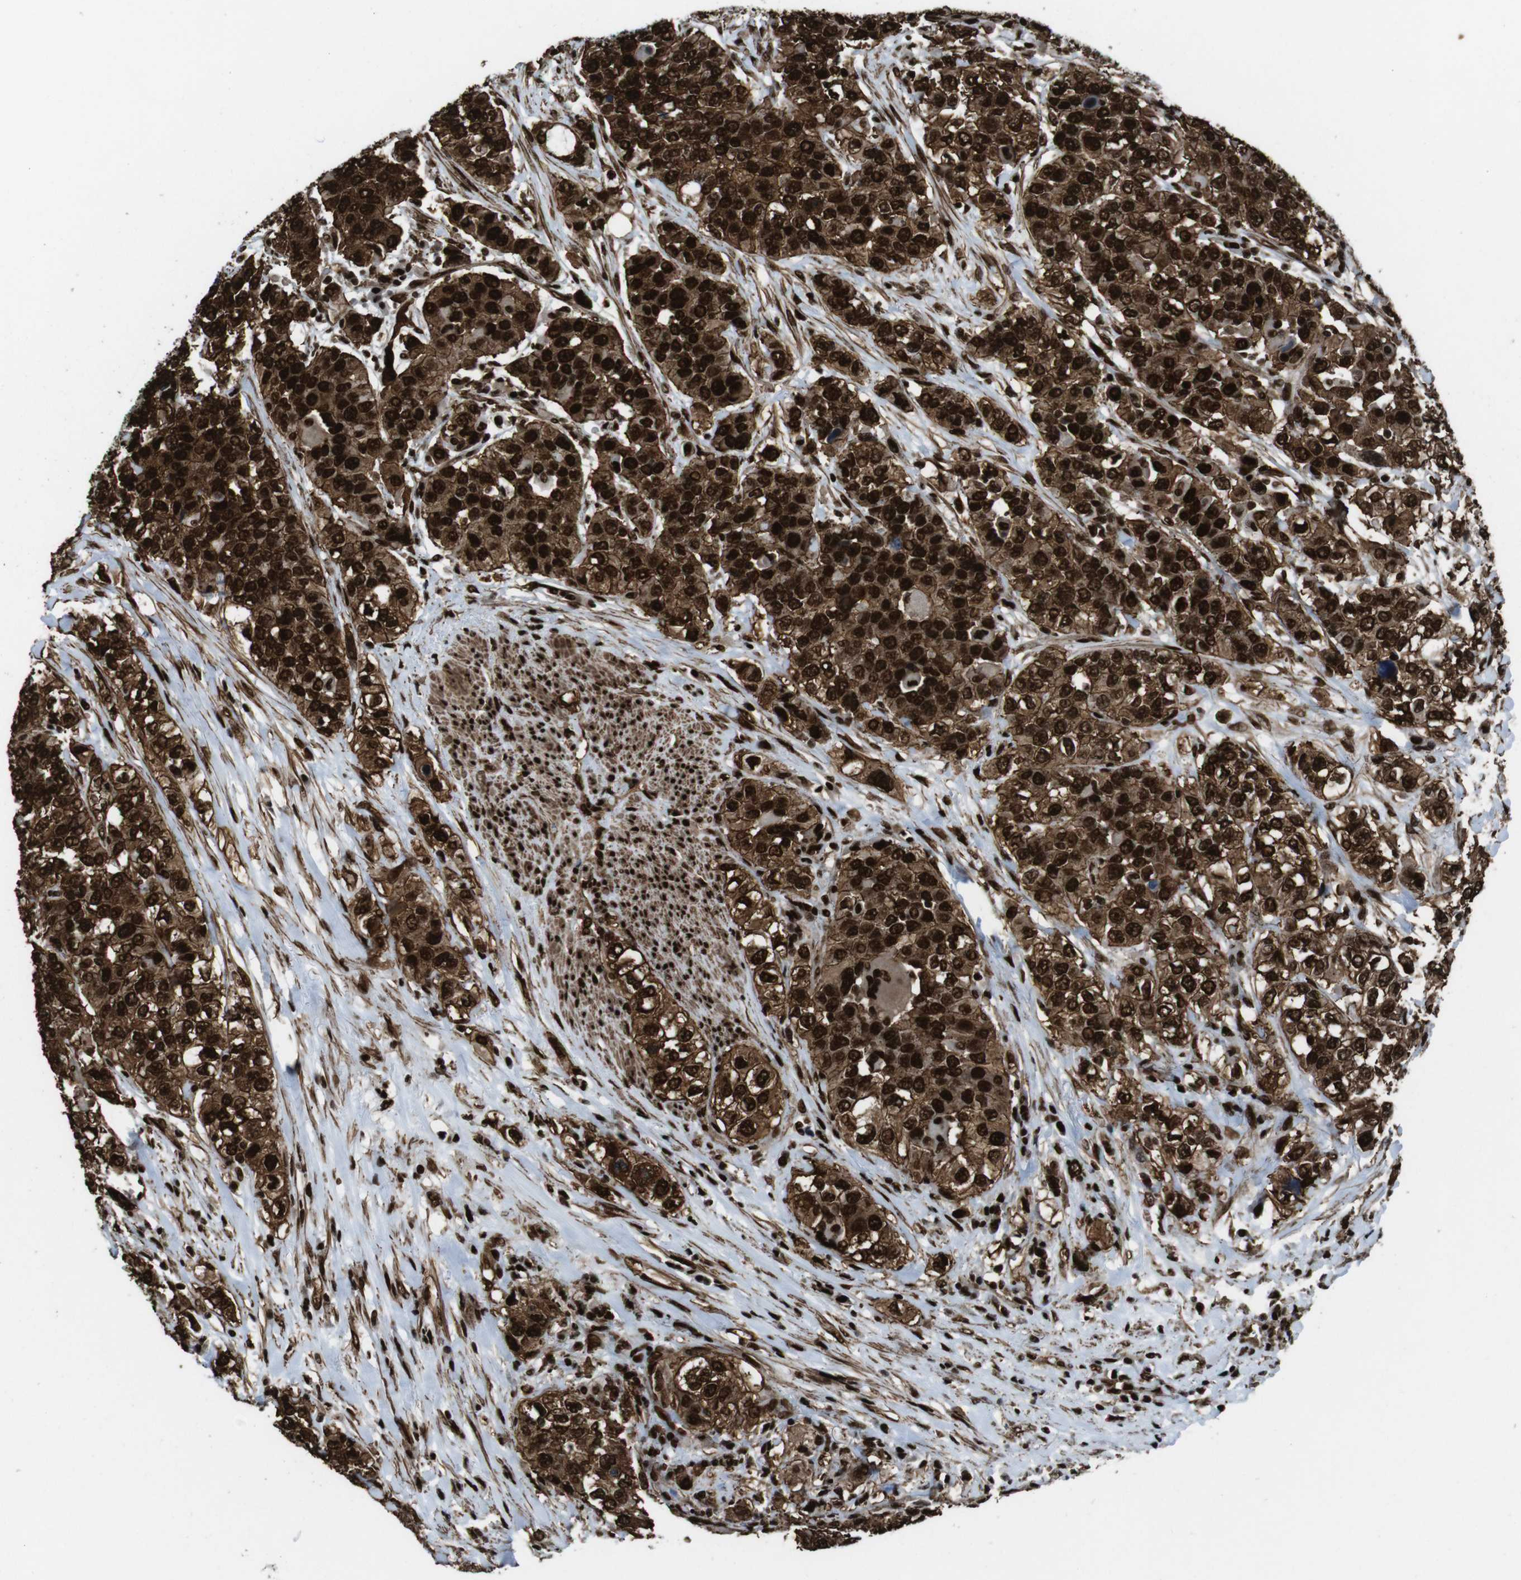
{"staining": {"intensity": "strong", "quantity": ">75%", "location": "cytoplasmic/membranous,nuclear"}, "tissue": "urothelial cancer", "cell_type": "Tumor cells", "image_type": "cancer", "snomed": [{"axis": "morphology", "description": "Urothelial carcinoma, High grade"}, {"axis": "topography", "description": "Urinary bladder"}], "caption": "This micrograph reveals urothelial cancer stained with IHC to label a protein in brown. The cytoplasmic/membranous and nuclear of tumor cells show strong positivity for the protein. Nuclei are counter-stained blue.", "gene": "HNRNPU", "patient": {"sex": "female", "age": 80}}